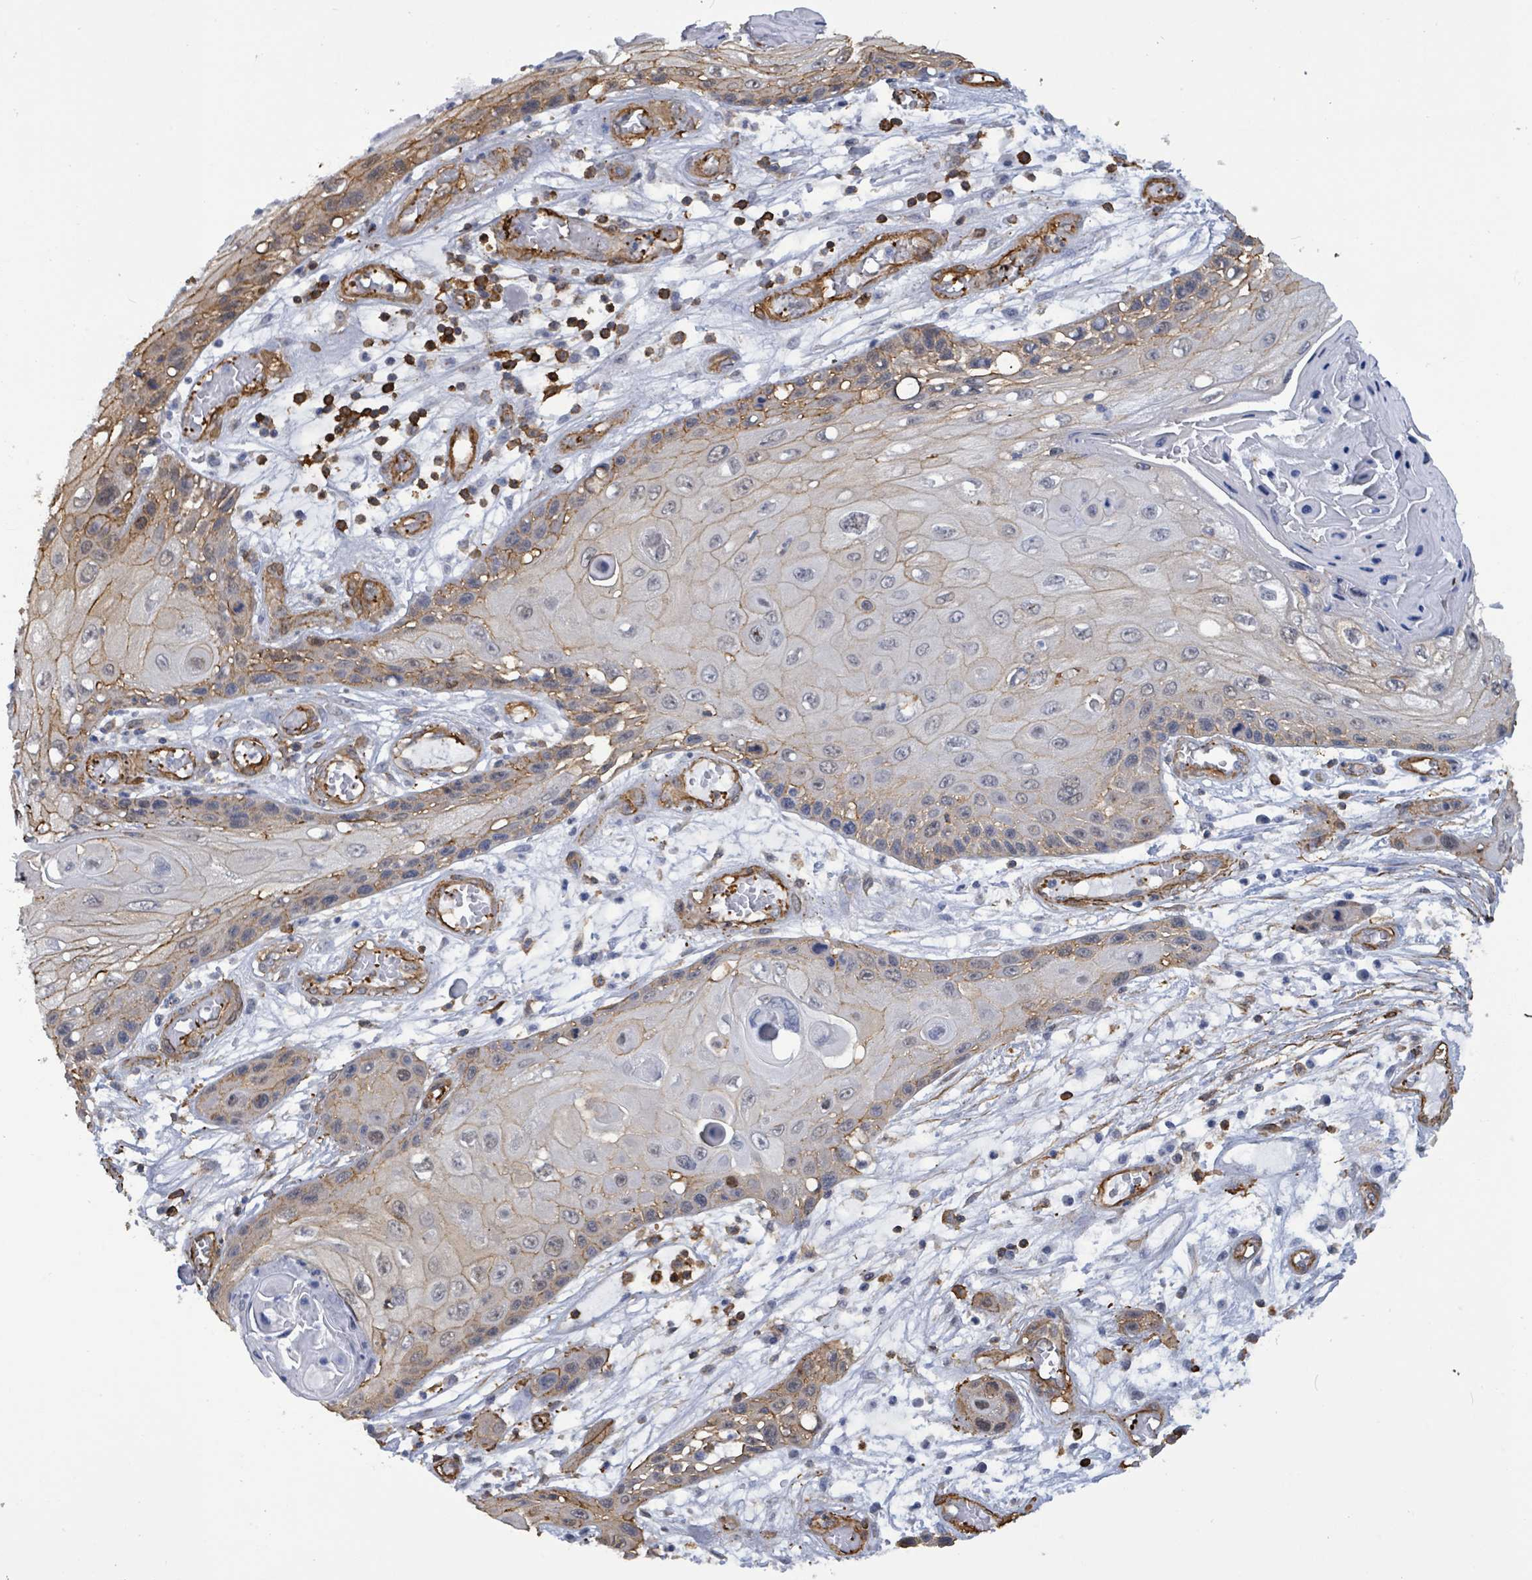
{"staining": {"intensity": "moderate", "quantity": "<25%", "location": "cytoplasmic/membranous"}, "tissue": "skin cancer", "cell_type": "Tumor cells", "image_type": "cancer", "snomed": [{"axis": "morphology", "description": "Squamous cell carcinoma, NOS"}, {"axis": "topography", "description": "Skin"}, {"axis": "topography", "description": "Vulva"}], "caption": "Protein staining of skin squamous cell carcinoma tissue displays moderate cytoplasmic/membranous staining in about <25% of tumor cells.", "gene": "PRKRIP1", "patient": {"sex": "female", "age": 44}}